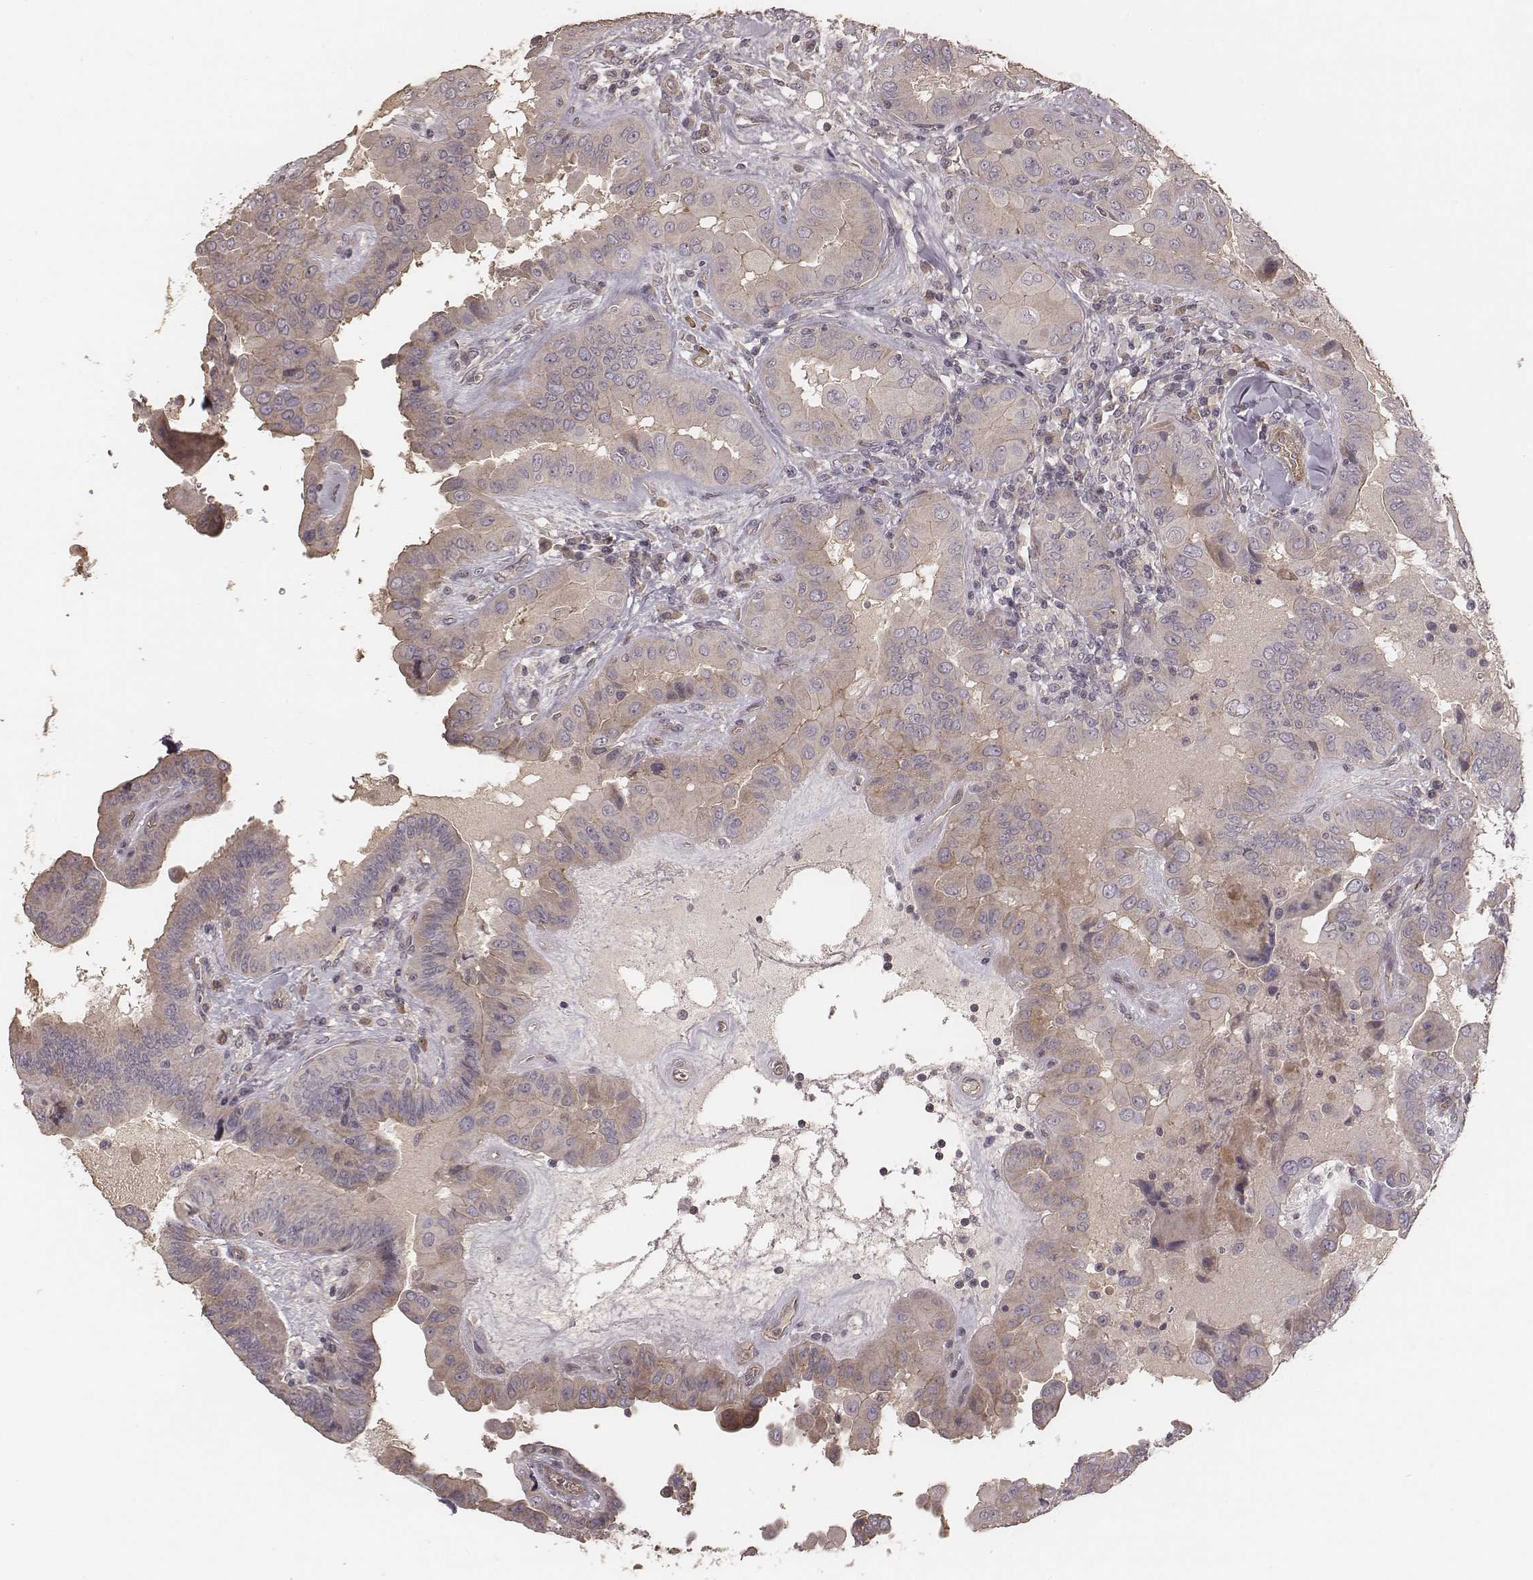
{"staining": {"intensity": "weak", "quantity": "<25%", "location": "cytoplasmic/membranous"}, "tissue": "thyroid cancer", "cell_type": "Tumor cells", "image_type": "cancer", "snomed": [{"axis": "morphology", "description": "Papillary adenocarcinoma, NOS"}, {"axis": "topography", "description": "Thyroid gland"}], "caption": "IHC of thyroid papillary adenocarcinoma displays no positivity in tumor cells.", "gene": "OTOGL", "patient": {"sex": "female", "age": 37}}